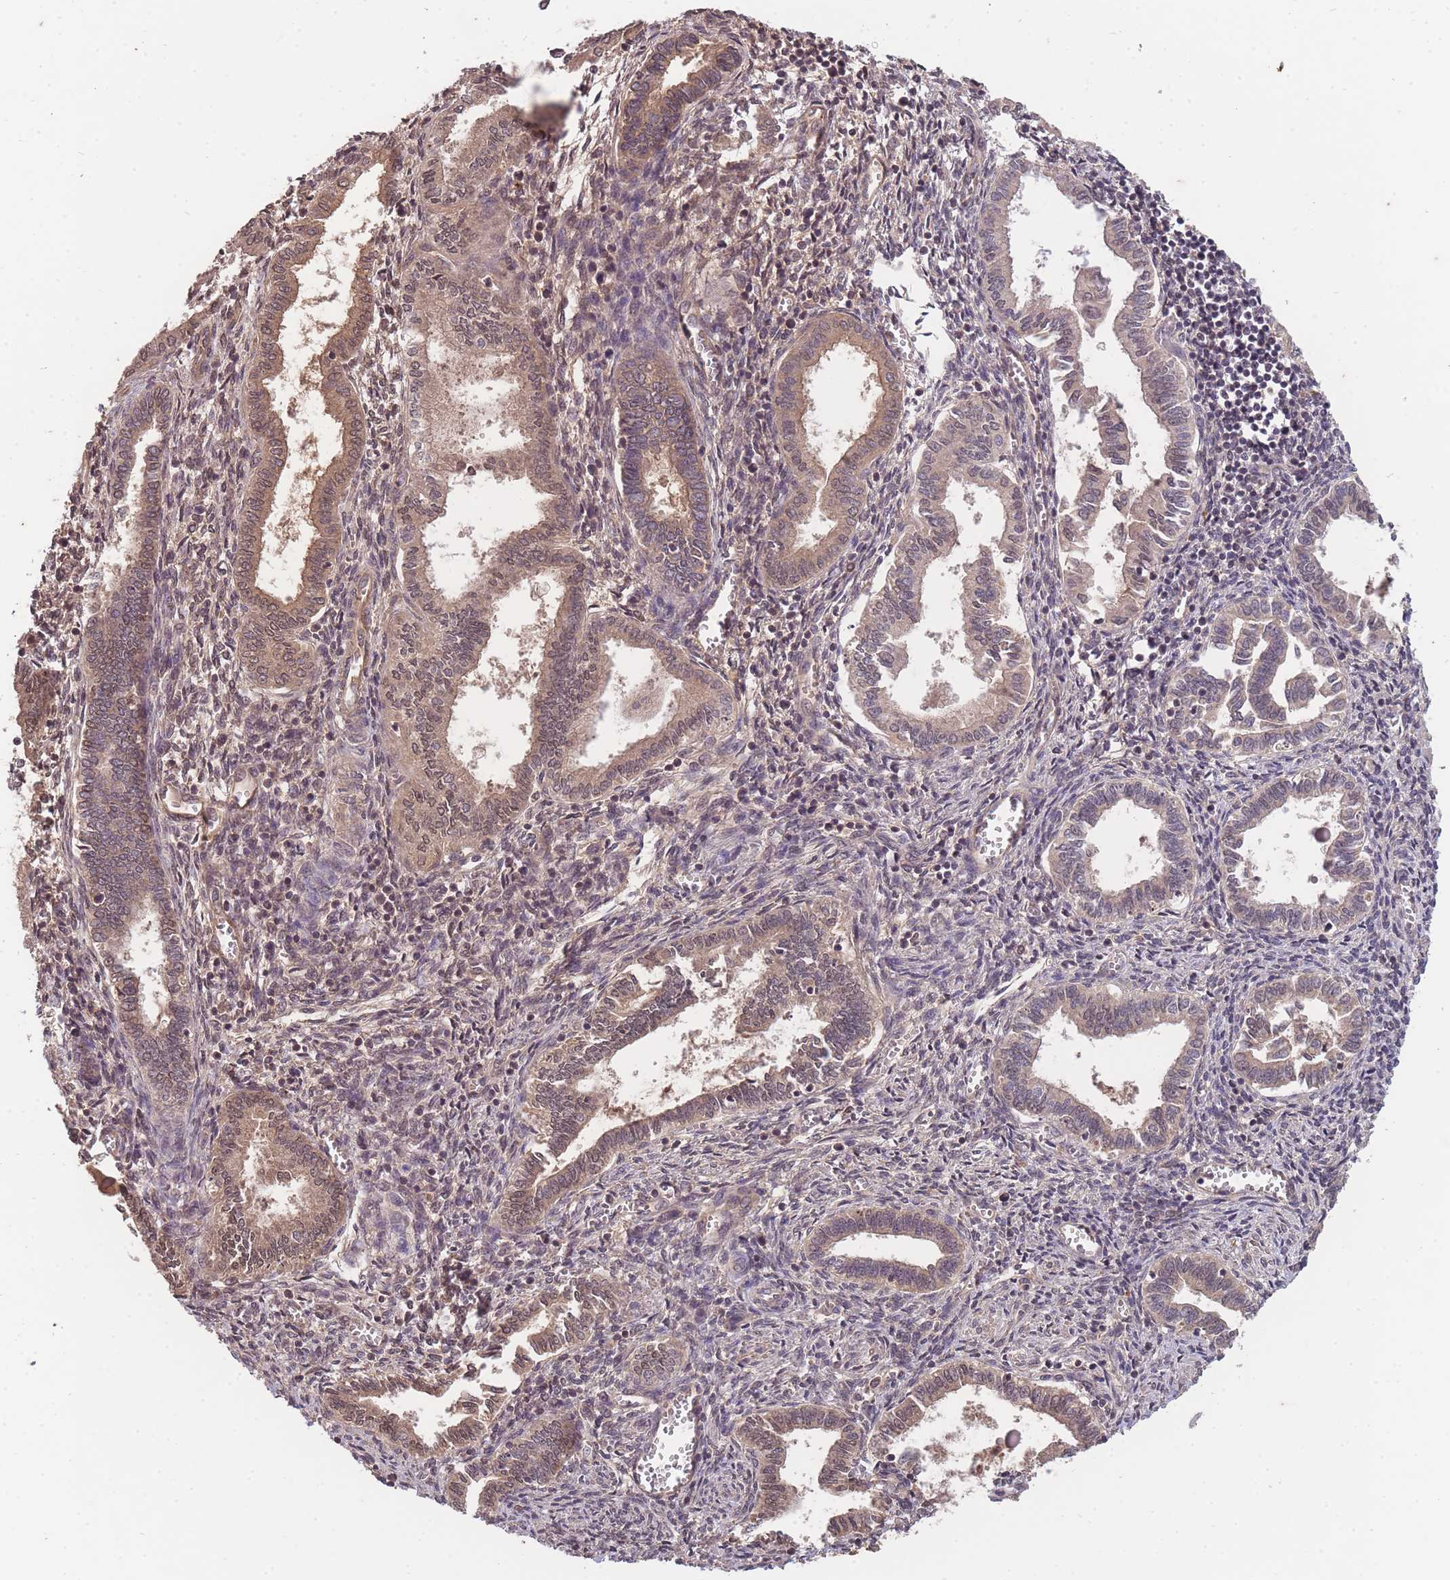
{"staining": {"intensity": "weak", "quantity": "25%-75%", "location": "cytoplasmic/membranous"}, "tissue": "endometrium", "cell_type": "Cells in endometrial stroma", "image_type": "normal", "snomed": [{"axis": "morphology", "description": "Normal tissue, NOS"}, {"axis": "topography", "description": "Endometrium"}], "caption": "Protein analysis of benign endometrium shows weak cytoplasmic/membranous expression in about 25%-75% of cells in endometrial stroma. (Stains: DAB in brown, nuclei in blue, Microscopy: brightfield microscopy at high magnification).", "gene": "RALGDS", "patient": {"sex": "female", "age": 37}}